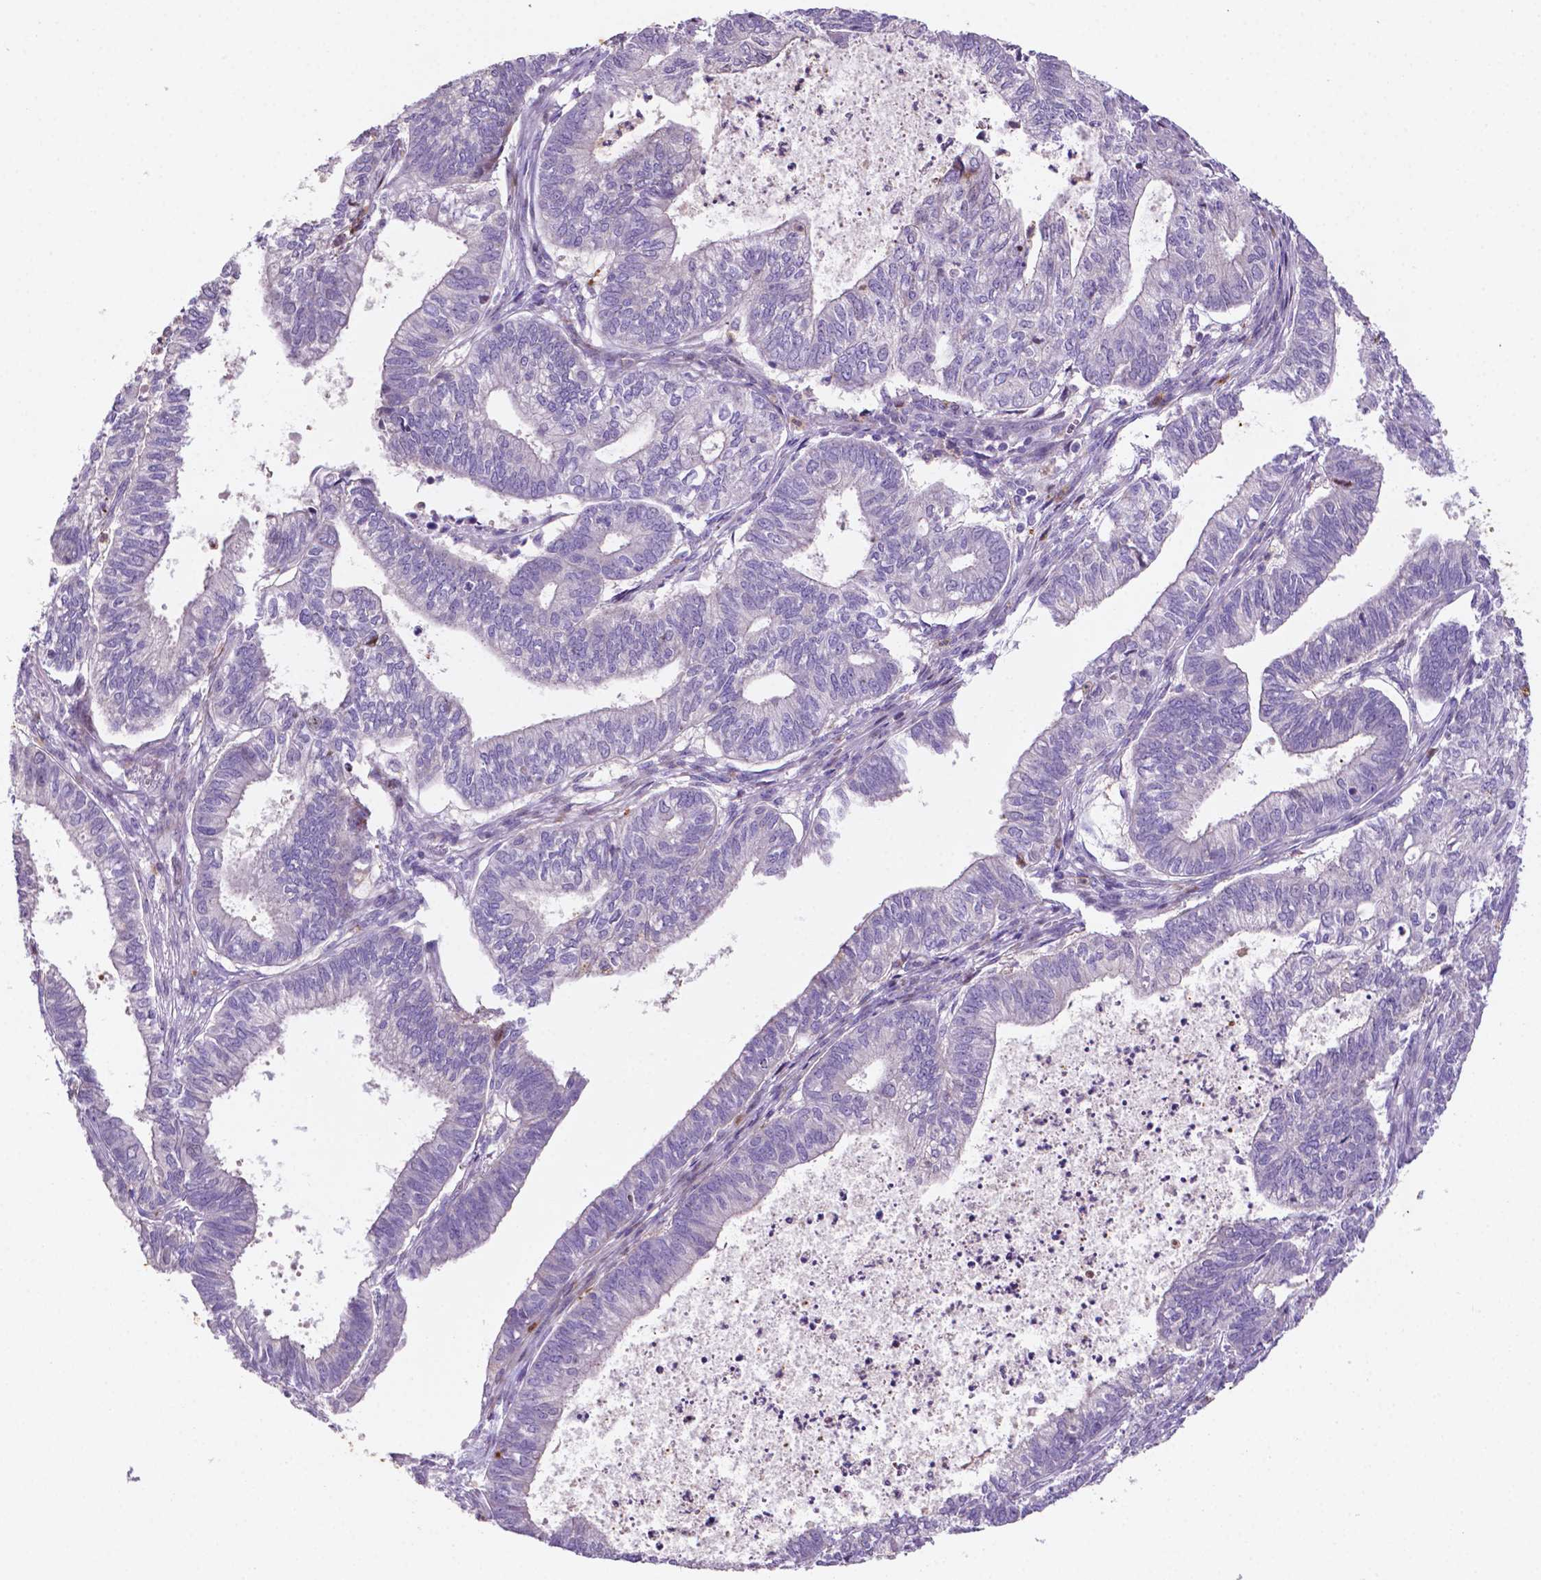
{"staining": {"intensity": "negative", "quantity": "none", "location": "none"}, "tissue": "ovarian cancer", "cell_type": "Tumor cells", "image_type": "cancer", "snomed": [{"axis": "morphology", "description": "Carcinoma, endometroid"}, {"axis": "topography", "description": "Ovary"}], "caption": "IHC photomicrograph of ovarian cancer stained for a protein (brown), which exhibits no positivity in tumor cells.", "gene": "TM4SF20", "patient": {"sex": "female", "age": 64}}